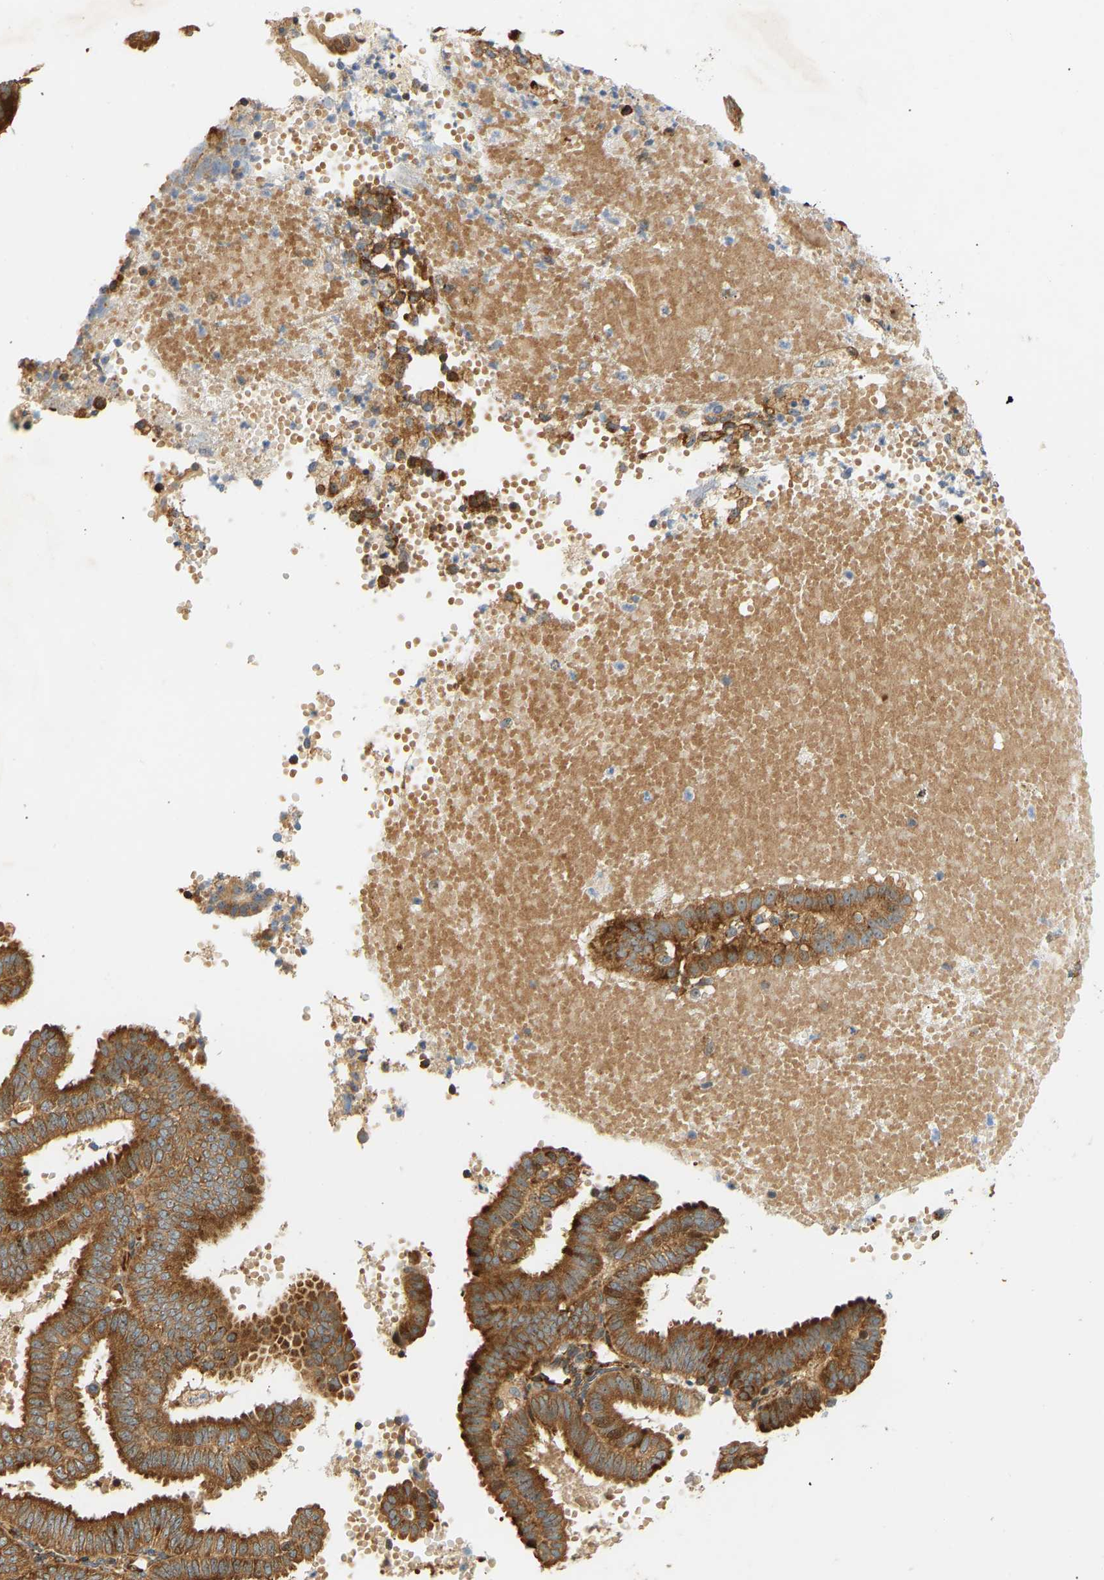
{"staining": {"intensity": "strong", "quantity": ">75%", "location": "cytoplasmic/membranous"}, "tissue": "endometrial cancer", "cell_type": "Tumor cells", "image_type": "cancer", "snomed": [{"axis": "morphology", "description": "Adenocarcinoma, NOS"}, {"axis": "topography", "description": "Endometrium"}], "caption": "Endometrial cancer (adenocarcinoma) stained for a protein reveals strong cytoplasmic/membranous positivity in tumor cells.", "gene": "RPS14", "patient": {"sex": "female", "age": 58}}